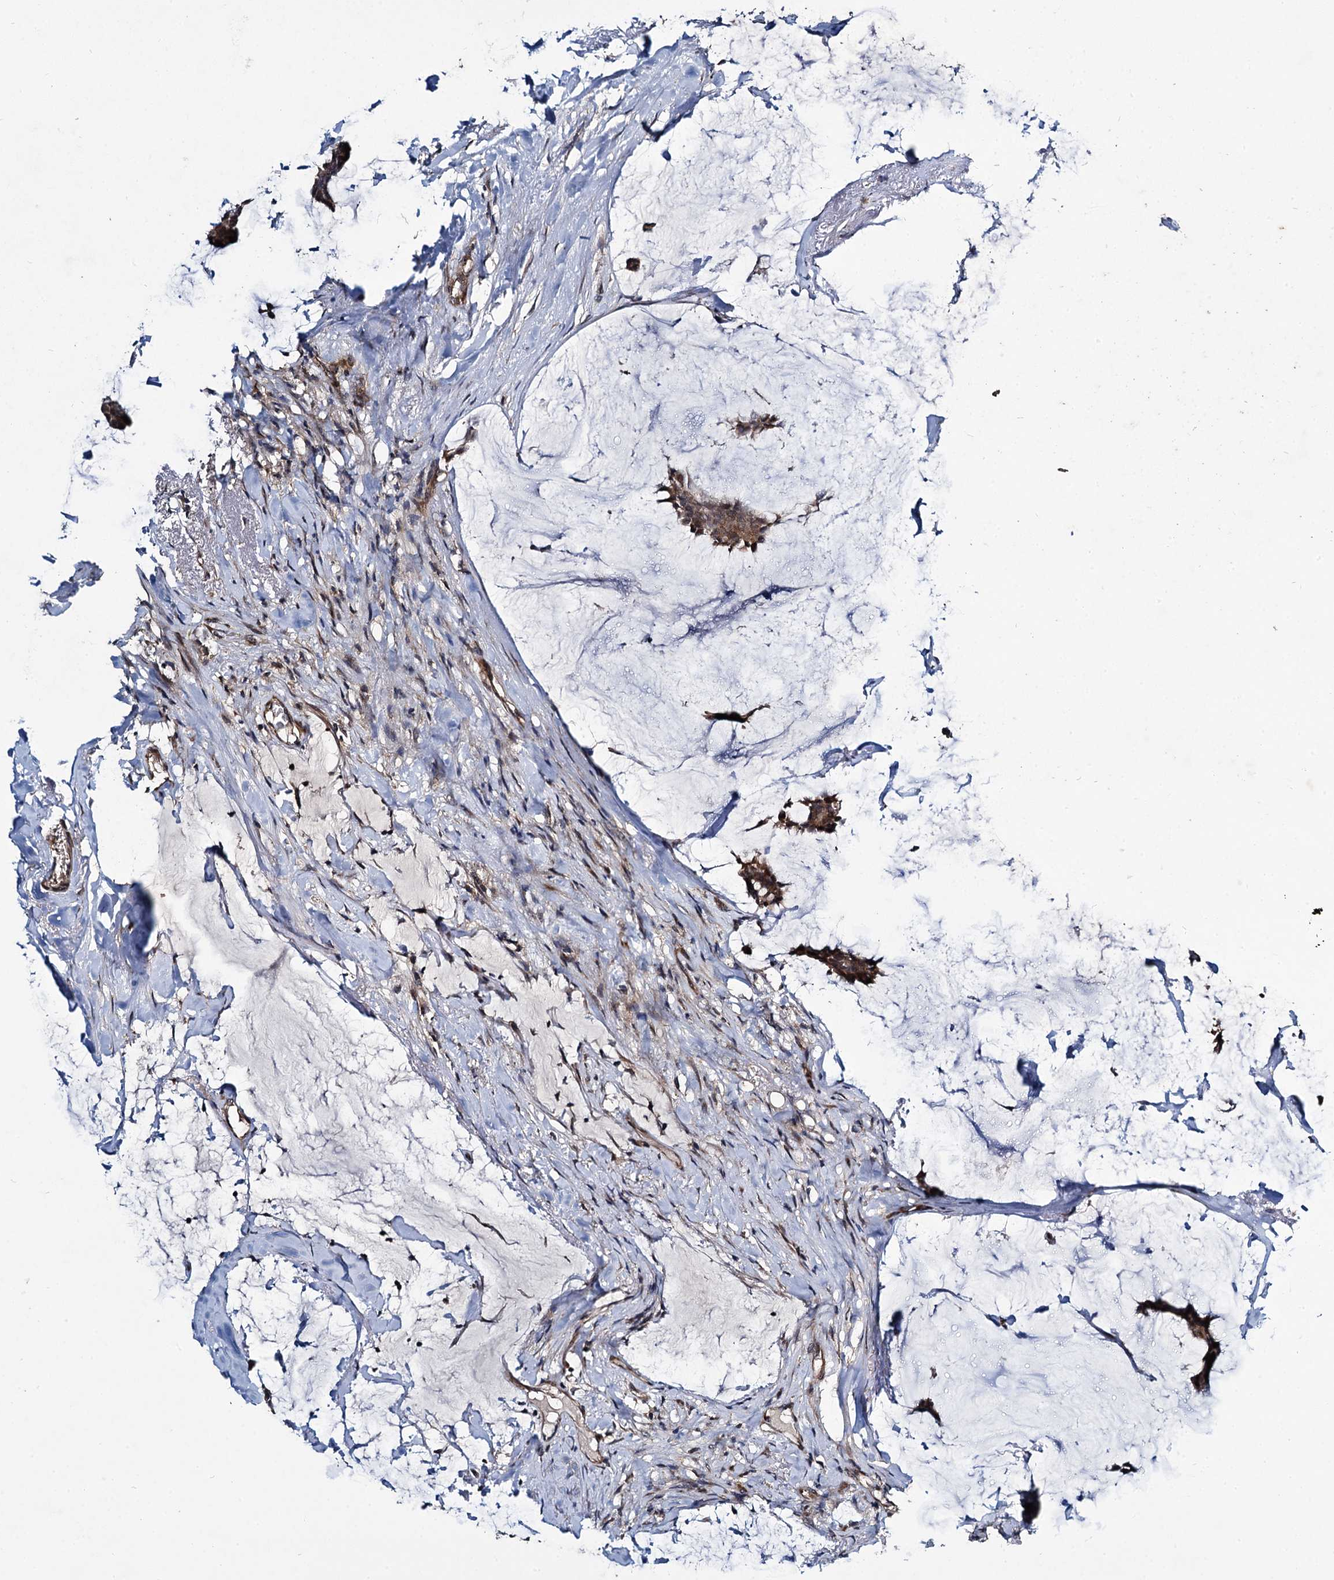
{"staining": {"intensity": "moderate", "quantity": ">75%", "location": "cytoplasmic/membranous"}, "tissue": "breast cancer", "cell_type": "Tumor cells", "image_type": "cancer", "snomed": [{"axis": "morphology", "description": "Duct carcinoma"}, {"axis": "topography", "description": "Breast"}], "caption": "The photomicrograph shows a brown stain indicating the presence of a protein in the cytoplasmic/membranous of tumor cells in breast cancer.", "gene": "ARHGAP42", "patient": {"sex": "female", "age": 93}}